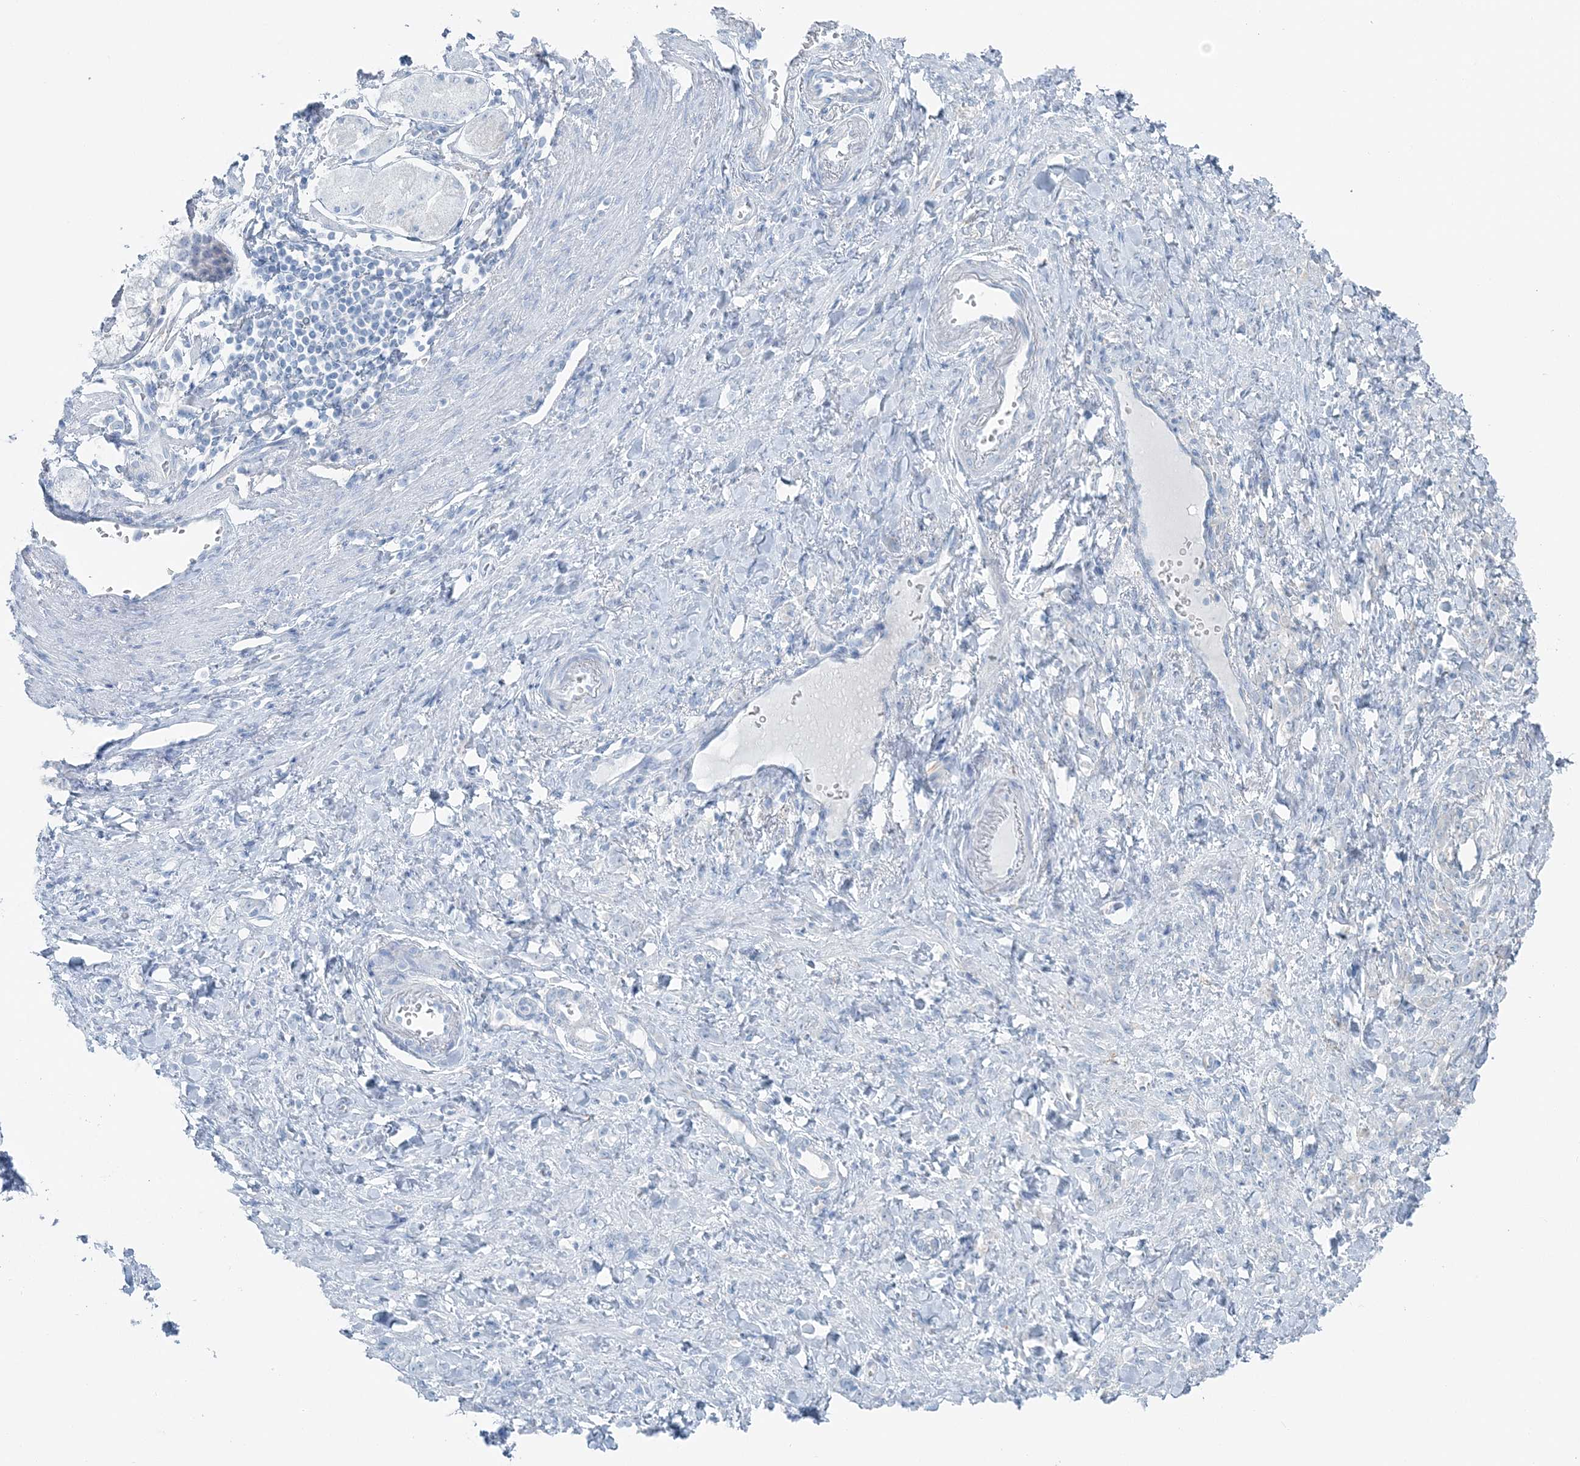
{"staining": {"intensity": "negative", "quantity": "none", "location": "none"}, "tissue": "stomach cancer", "cell_type": "Tumor cells", "image_type": "cancer", "snomed": [{"axis": "morphology", "description": "Normal tissue, NOS"}, {"axis": "morphology", "description": "Adenocarcinoma, NOS"}, {"axis": "topography", "description": "Stomach"}], "caption": "A photomicrograph of human stomach cancer is negative for staining in tumor cells. (DAB (3,3'-diaminobenzidine) immunohistochemistry with hematoxylin counter stain).", "gene": "SNX2", "patient": {"sex": "male", "age": 82}}